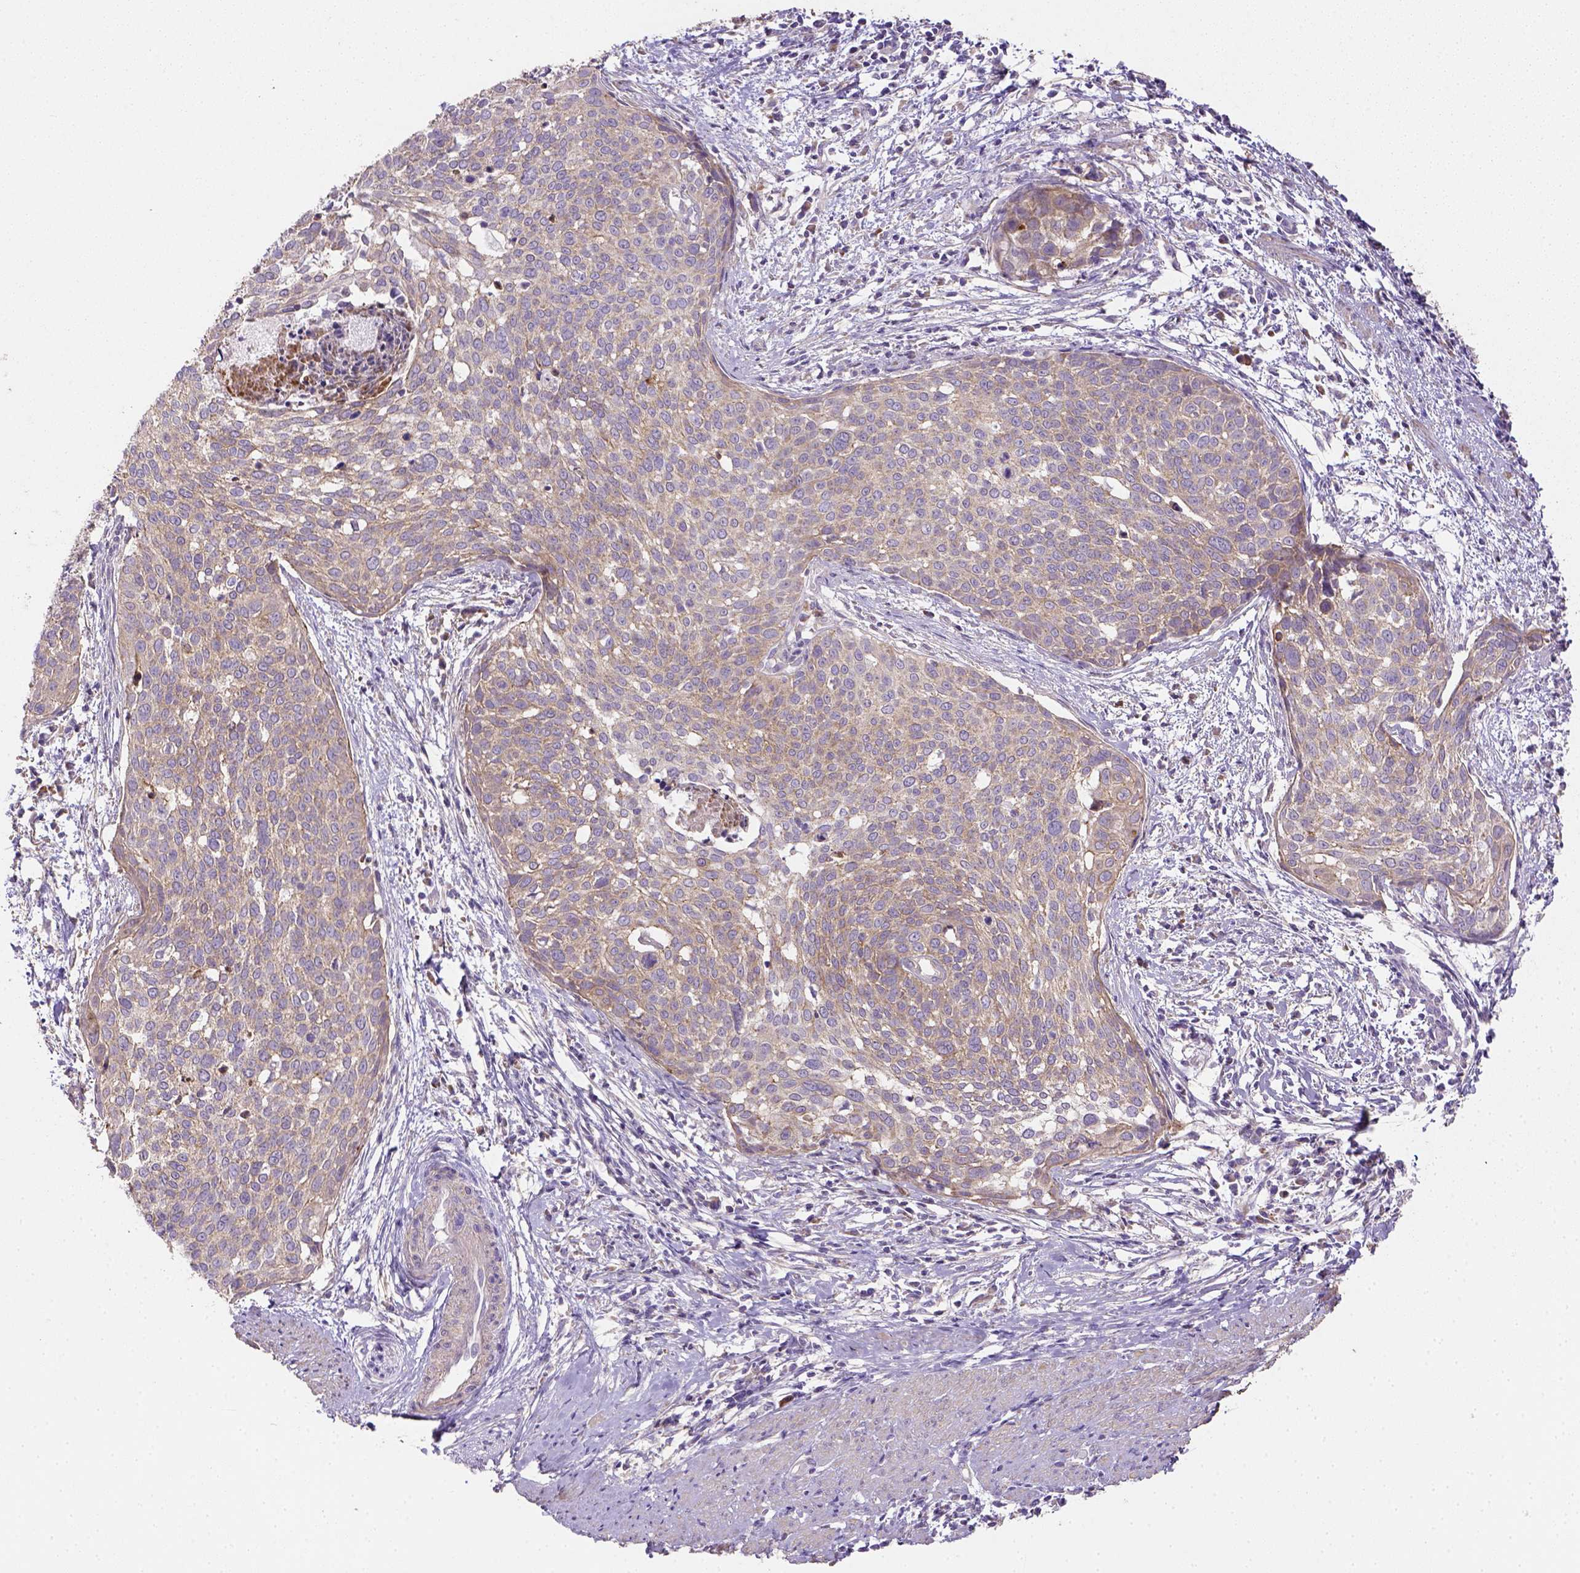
{"staining": {"intensity": "weak", "quantity": ">75%", "location": "cytoplasmic/membranous"}, "tissue": "cervical cancer", "cell_type": "Tumor cells", "image_type": "cancer", "snomed": [{"axis": "morphology", "description": "Squamous cell carcinoma, NOS"}, {"axis": "topography", "description": "Cervix"}], "caption": "Cervical cancer was stained to show a protein in brown. There is low levels of weak cytoplasmic/membranous staining in approximately >75% of tumor cells.", "gene": "HTRA1", "patient": {"sex": "female", "age": 39}}